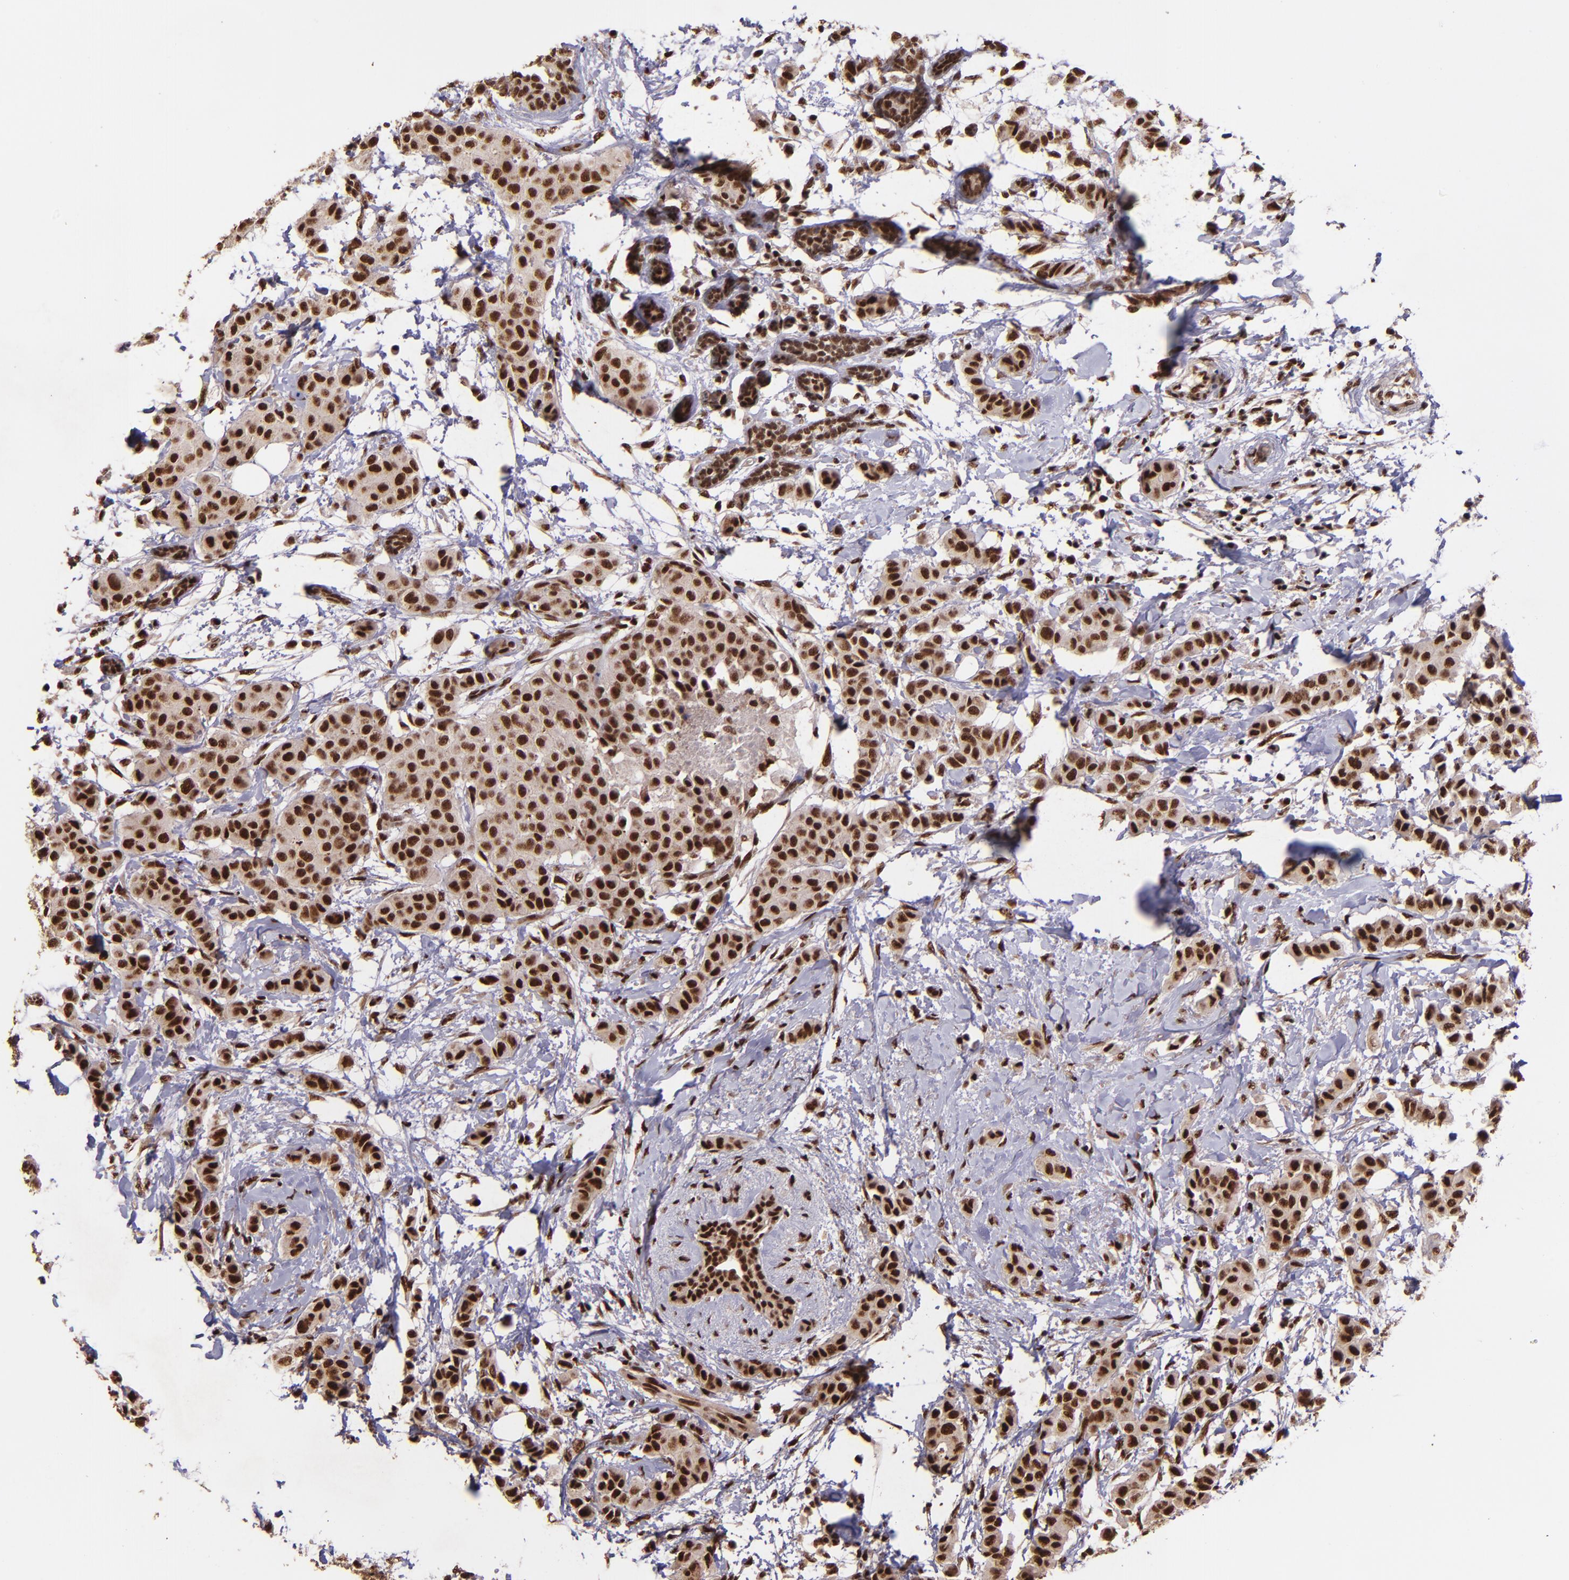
{"staining": {"intensity": "strong", "quantity": ">75%", "location": "cytoplasmic/membranous,nuclear"}, "tissue": "breast cancer", "cell_type": "Tumor cells", "image_type": "cancer", "snomed": [{"axis": "morphology", "description": "Duct carcinoma"}, {"axis": "topography", "description": "Breast"}], "caption": "A brown stain shows strong cytoplasmic/membranous and nuclear positivity of a protein in breast intraductal carcinoma tumor cells.", "gene": "PQBP1", "patient": {"sex": "female", "age": 40}}